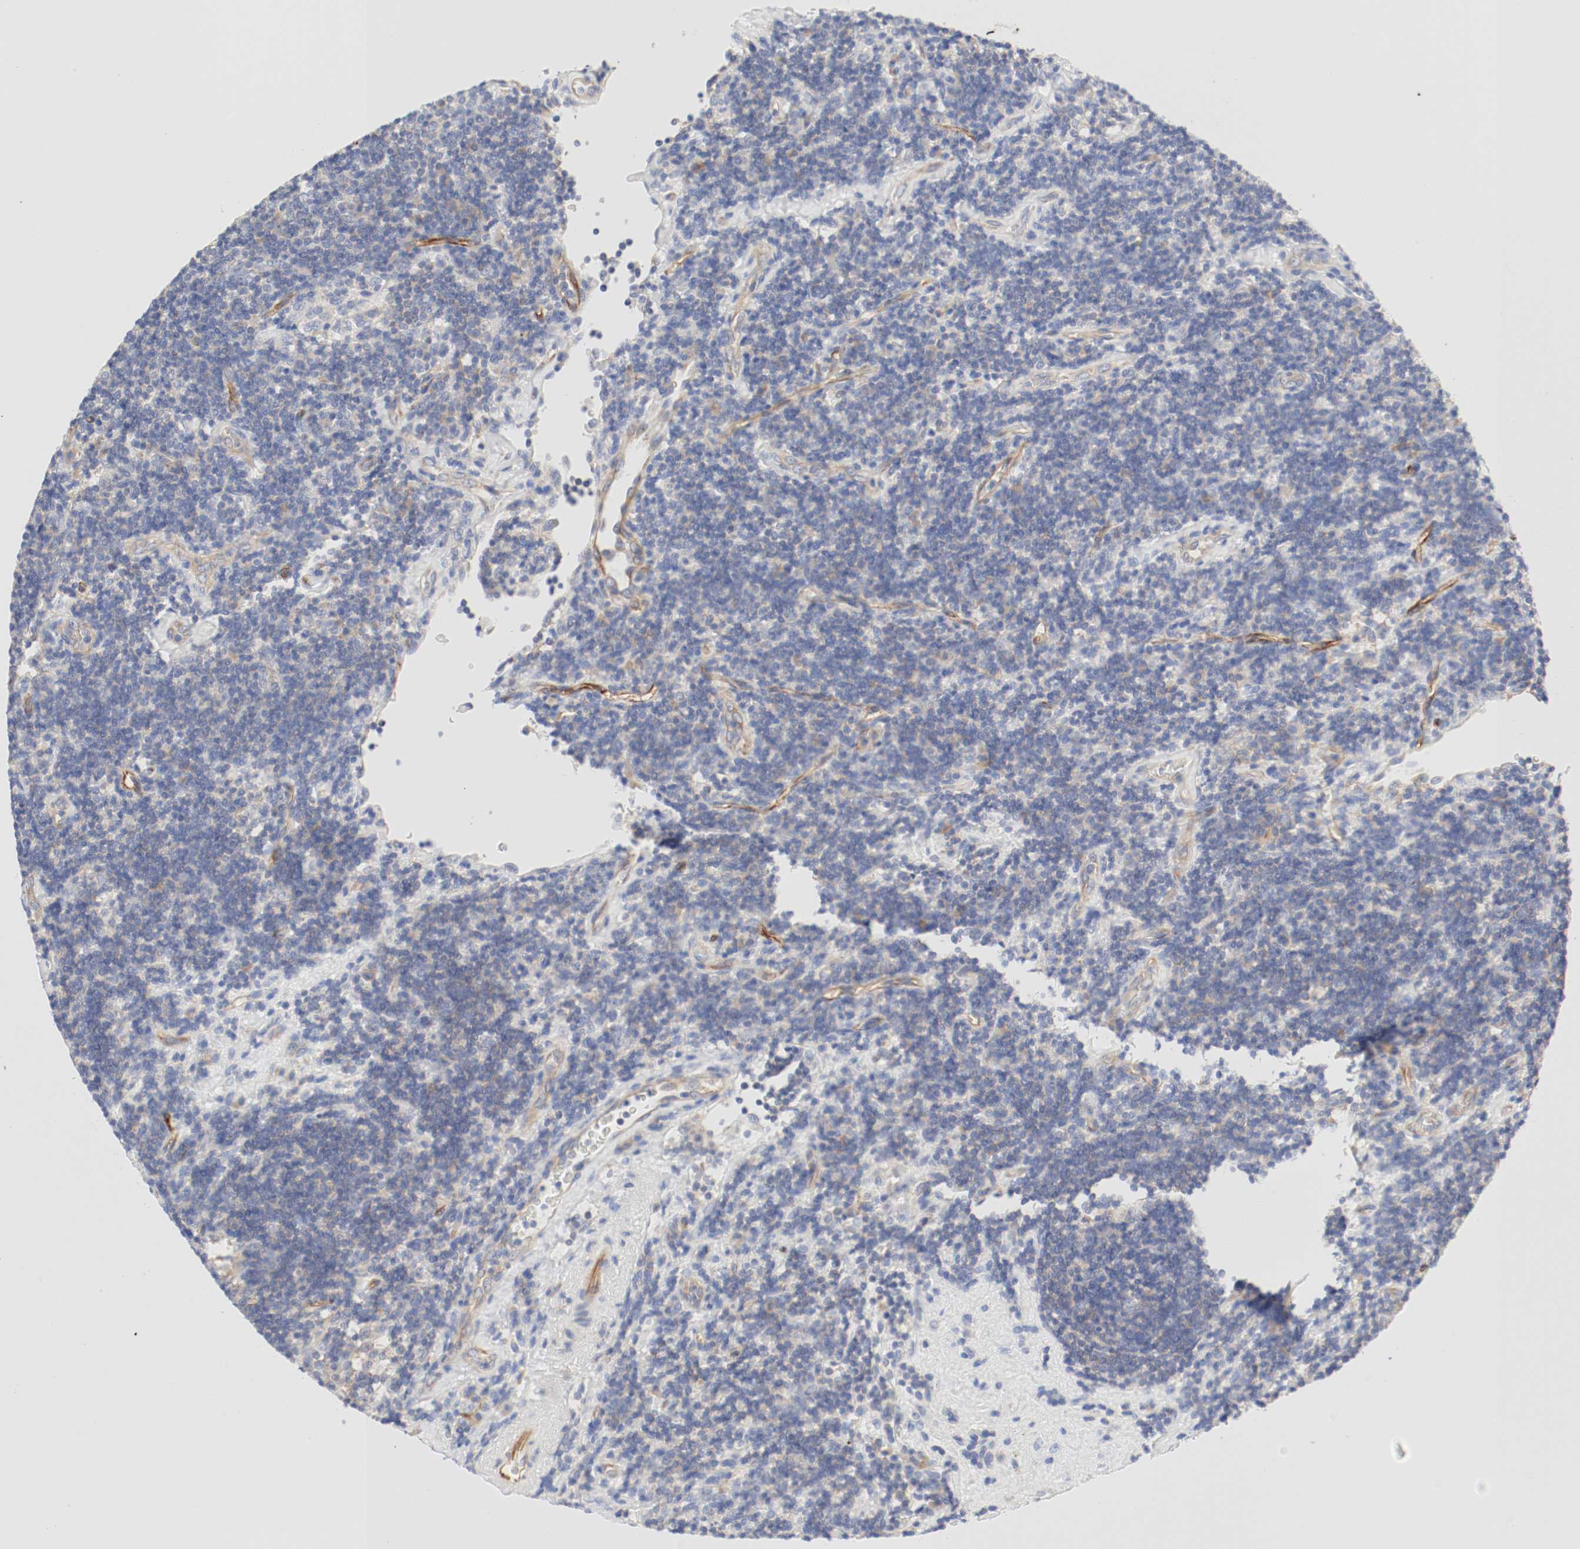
{"staining": {"intensity": "moderate", "quantity": "25%-75%", "location": "cytoplasmic/membranous"}, "tissue": "lymphoma", "cell_type": "Tumor cells", "image_type": "cancer", "snomed": [{"axis": "morphology", "description": "Malignant lymphoma, non-Hodgkin's type, Low grade"}, {"axis": "topography", "description": "Lymph node"}], "caption": "The micrograph reveals immunohistochemical staining of malignant lymphoma, non-Hodgkin's type (low-grade). There is moderate cytoplasmic/membranous staining is appreciated in approximately 25%-75% of tumor cells.", "gene": "GIT1", "patient": {"sex": "male", "age": 70}}